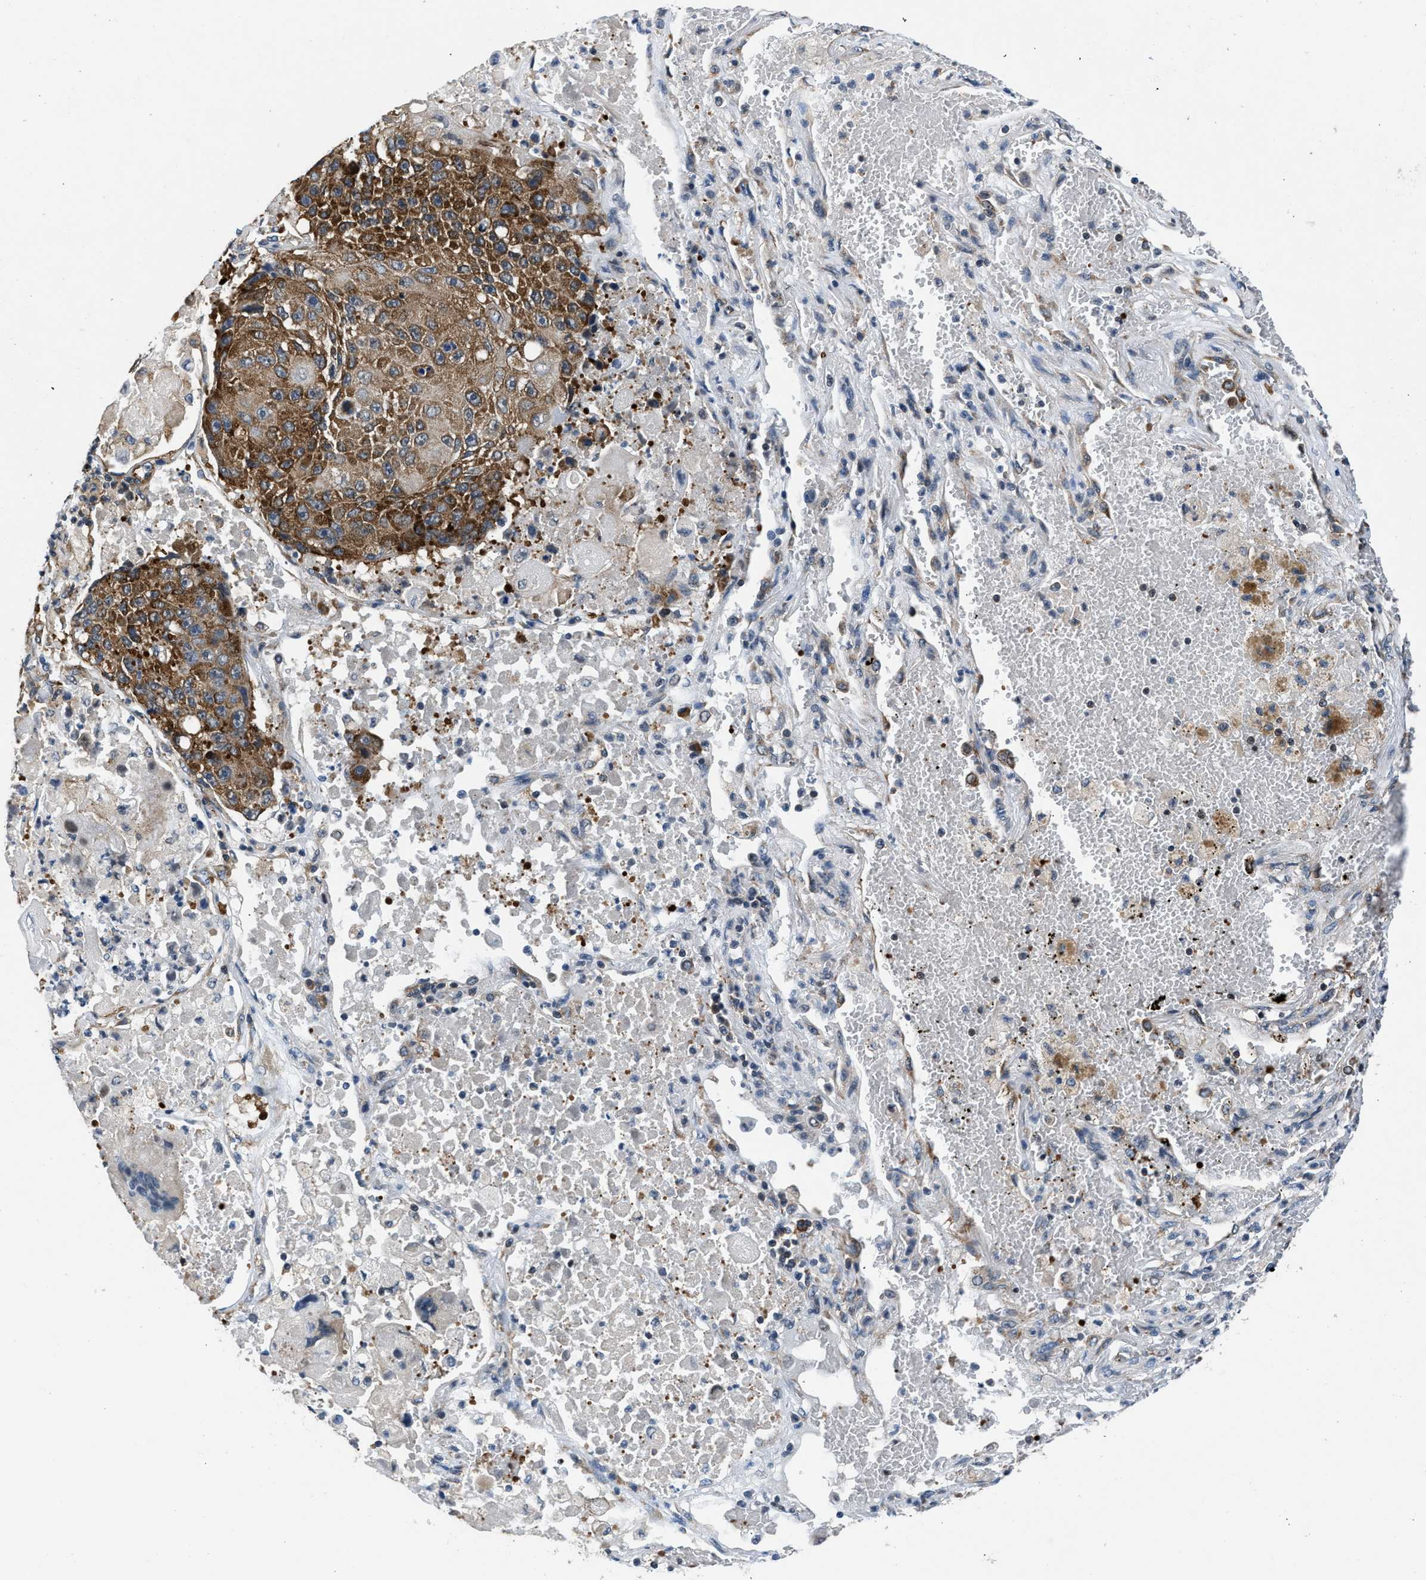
{"staining": {"intensity": "strong", "quantity": ">75%", "location": "cytoplasmic/membranous"}, "tissue": "lung cancer", "cell_type": "Tumor cells", "image_type": "cancer", "snomed": [{"axis": "morphology", "description": "Squamous cell carcinoma, NOS"}, {"axis": "topography", "description": "Lung"}], "caption": "Immunohistochemical staining of lung squamous cell carcinoma reveals strong cytoplasmic/membranous protein expression in about >75% of tumor cells.", "gene": "PA2G4", "patient": {"sex": "male", "age": 61}}